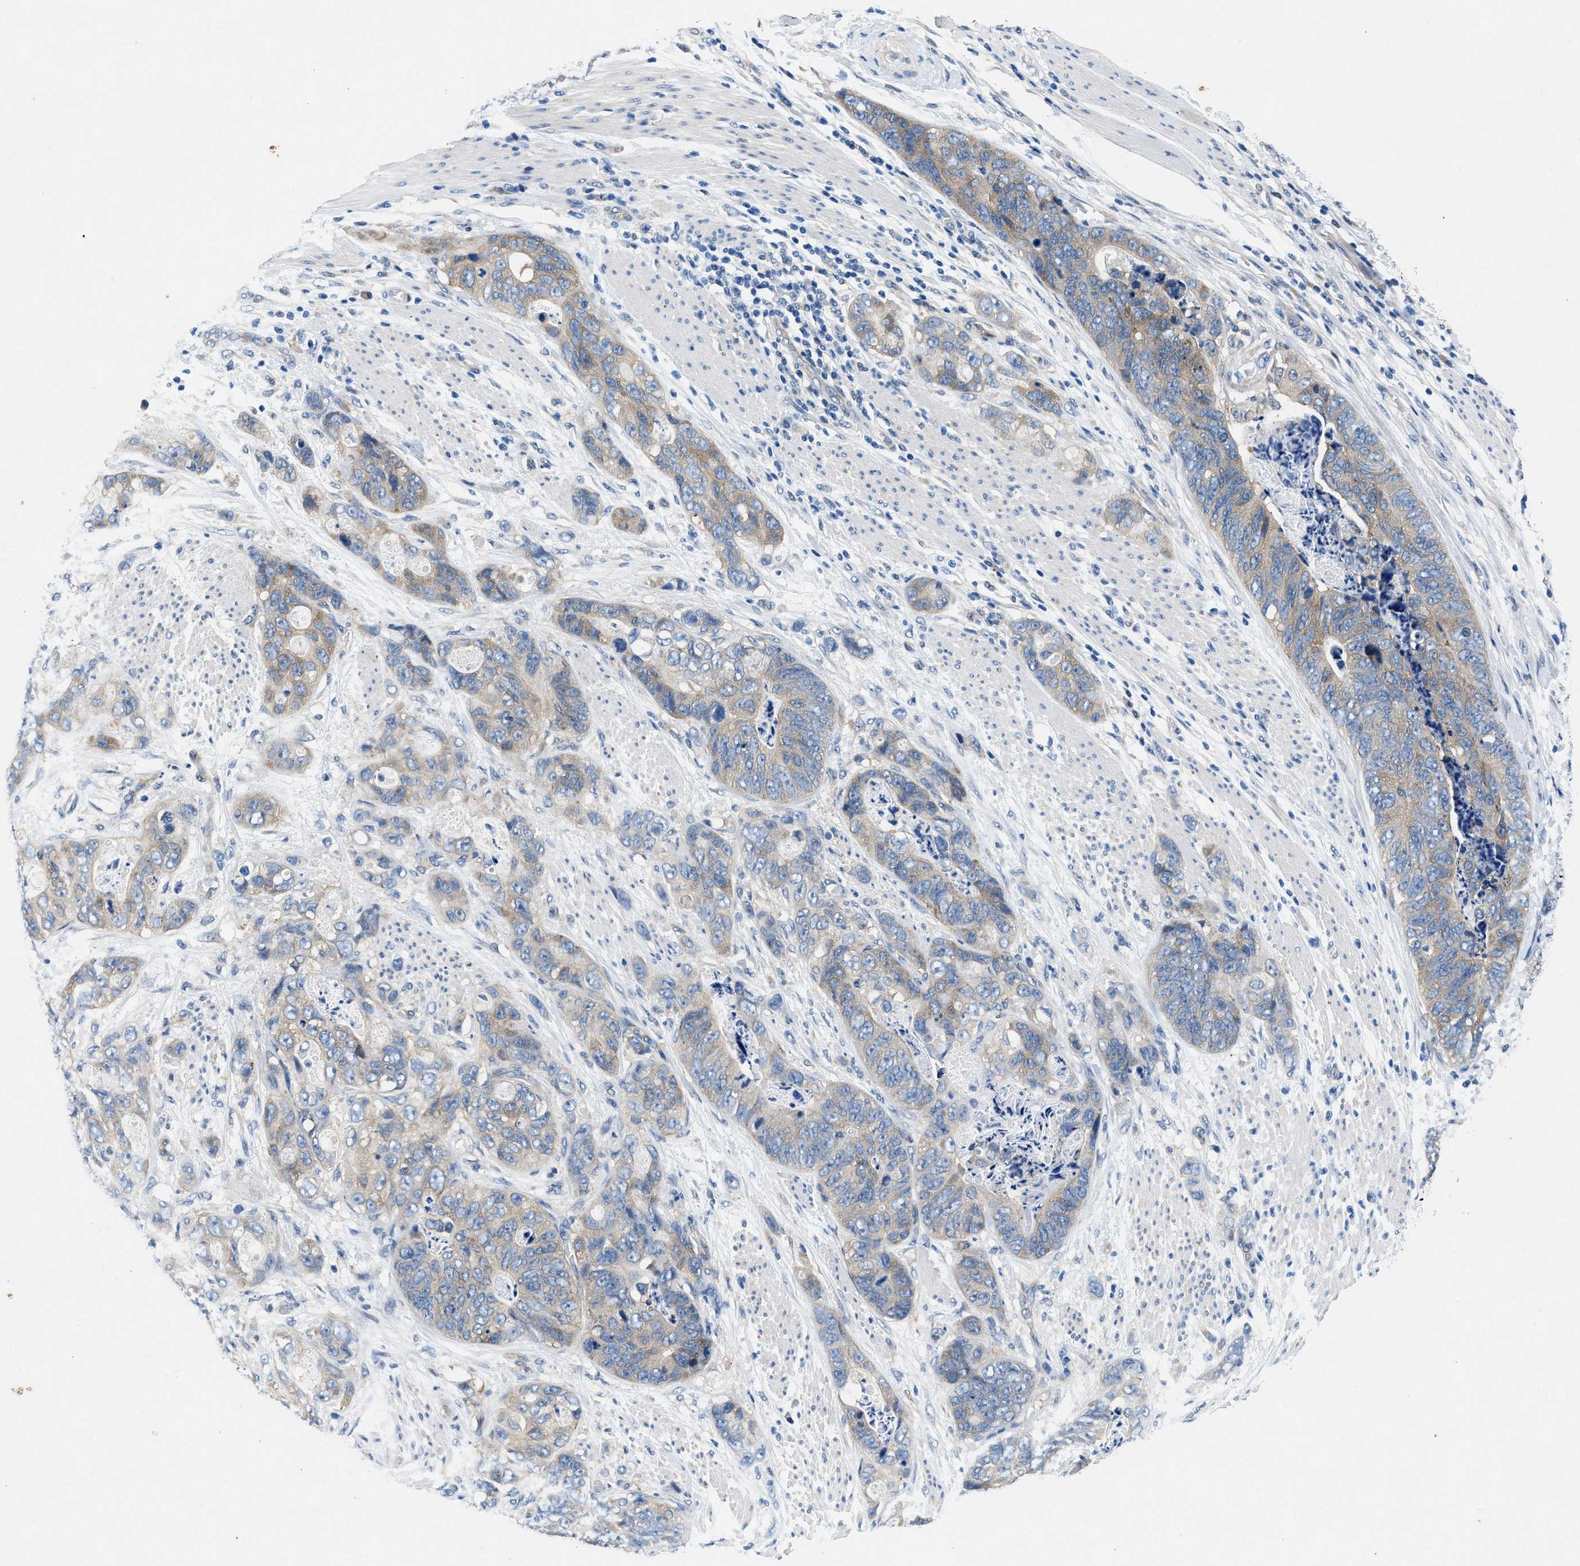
{"staining": {"intensity": "weak", "quantity": "<25%", "location": "cytoplasmic/membranous"}, "tissue": "stomach cancer", "cell_type": "Tumor cells", "image_type": "cancer", "snomed": [{"axis": "morphology", "description": "Adenocarcinoma, NOS"}, {"axis": "topography", "description": "Stomach"}], "caption": "IHC micrograph of neoplastic tissue: stomach adenocarcinoma stained with DAB (3,3'-diaminobenzidine) displays no significant protein staining in tumor cells.", "gene": "COPS2", "patient": {"sex": "female", "age": 89}}